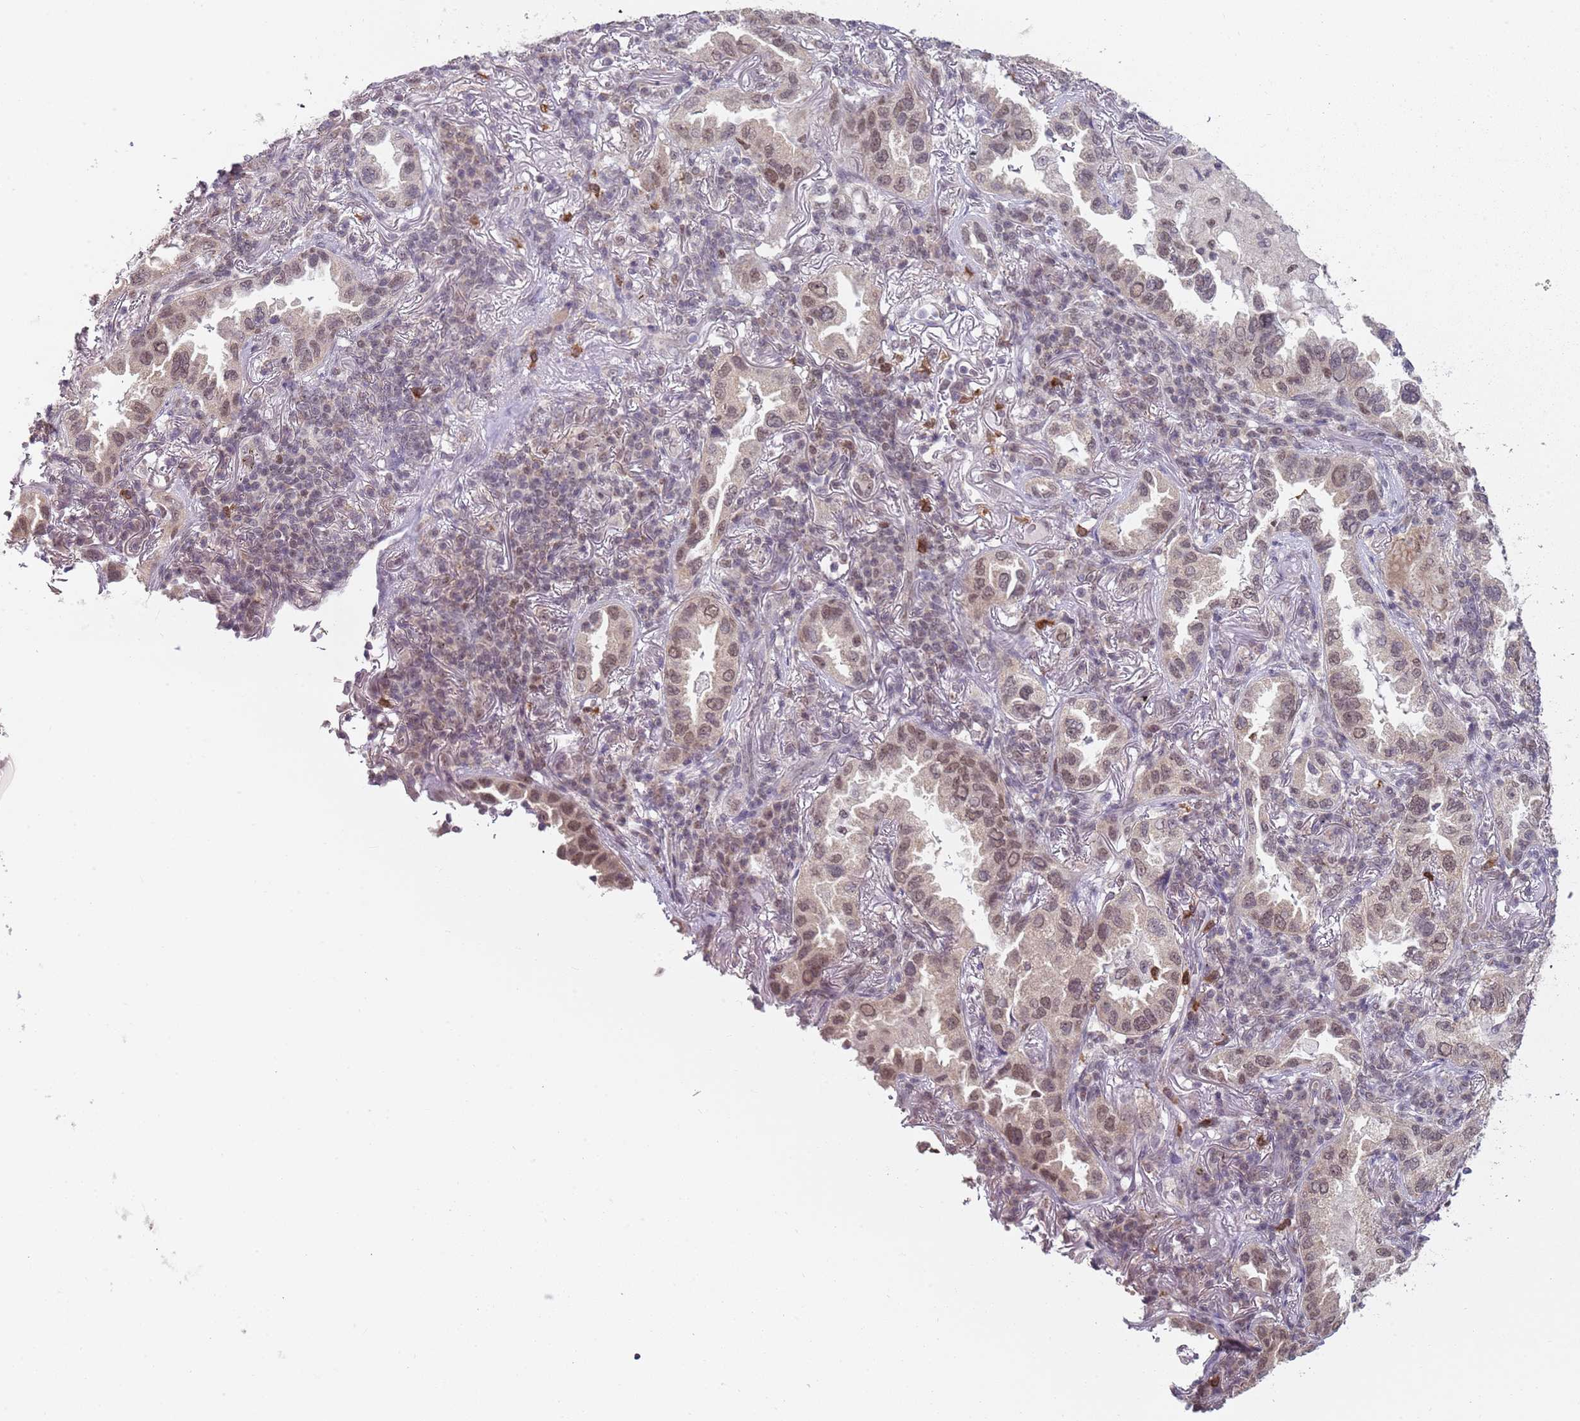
{"staining": {"intensity": "moderate", "quantity": ">75%", "location": "nuclear"}, "tissue": "lung cancer", "cell_type": "Tumor cells", "image_type": "cancer", "snomed": [{"axis": "morphology", "description": "Adenocarcinoma, NOS"}, {"axis": "topography", "description": "Lung"}], "caption": "Protein staining demonstrates moderate nuclear expression in about >75% of tumor cells in lung cancer (adenocarcinoma).", "gene": "SMARCAL1", "patient": {"sex": "female", "age": 69}}